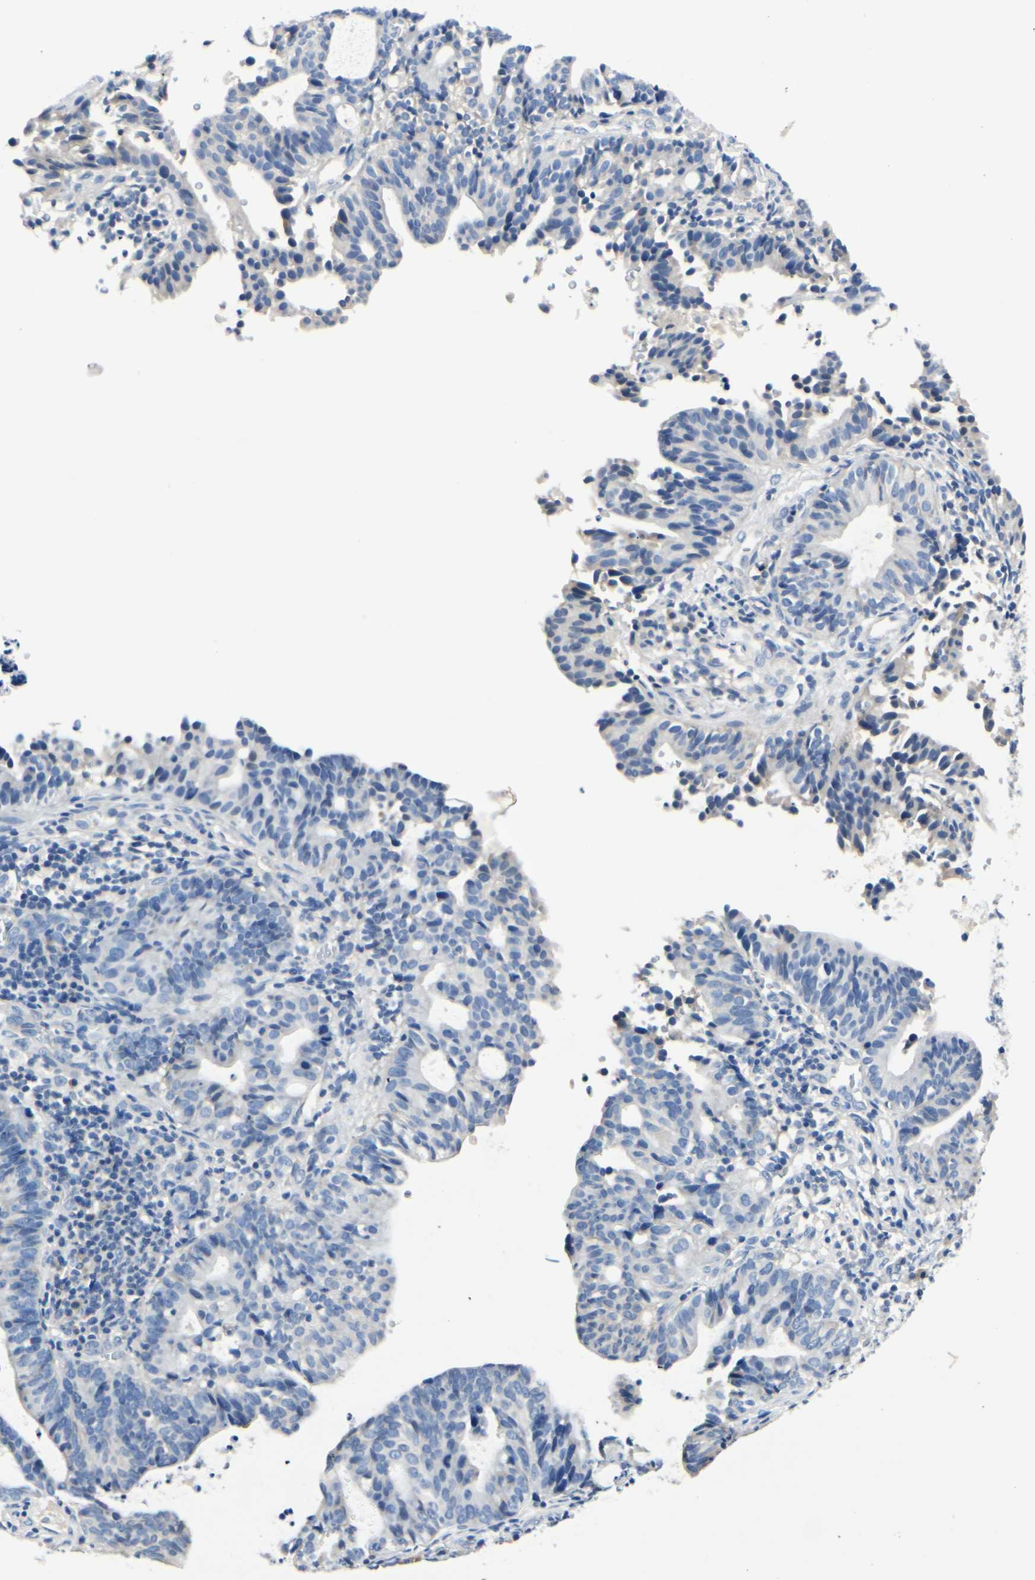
{"staining": {"intensity": "negative", "quantity": "none", "location": "none"}, "tissue": "endometrial cancer", "cell_type": "Tumor cells", "image_type": "cancer", "snomed": [{"axis": "morphology", "description": "Adenocarcinoma, NOS"}, {"axis": "topography", "description": "Uterus"}], "caption": "Immunohistochemistry photomicrograph of neoplastic tissue: endometrial cancer (adenocarcinoma) stained with DAB displays no significant protein staining in tumor cells.", "gene": "TGFBR3", "patient": {"sex": "female", "age": 83}}